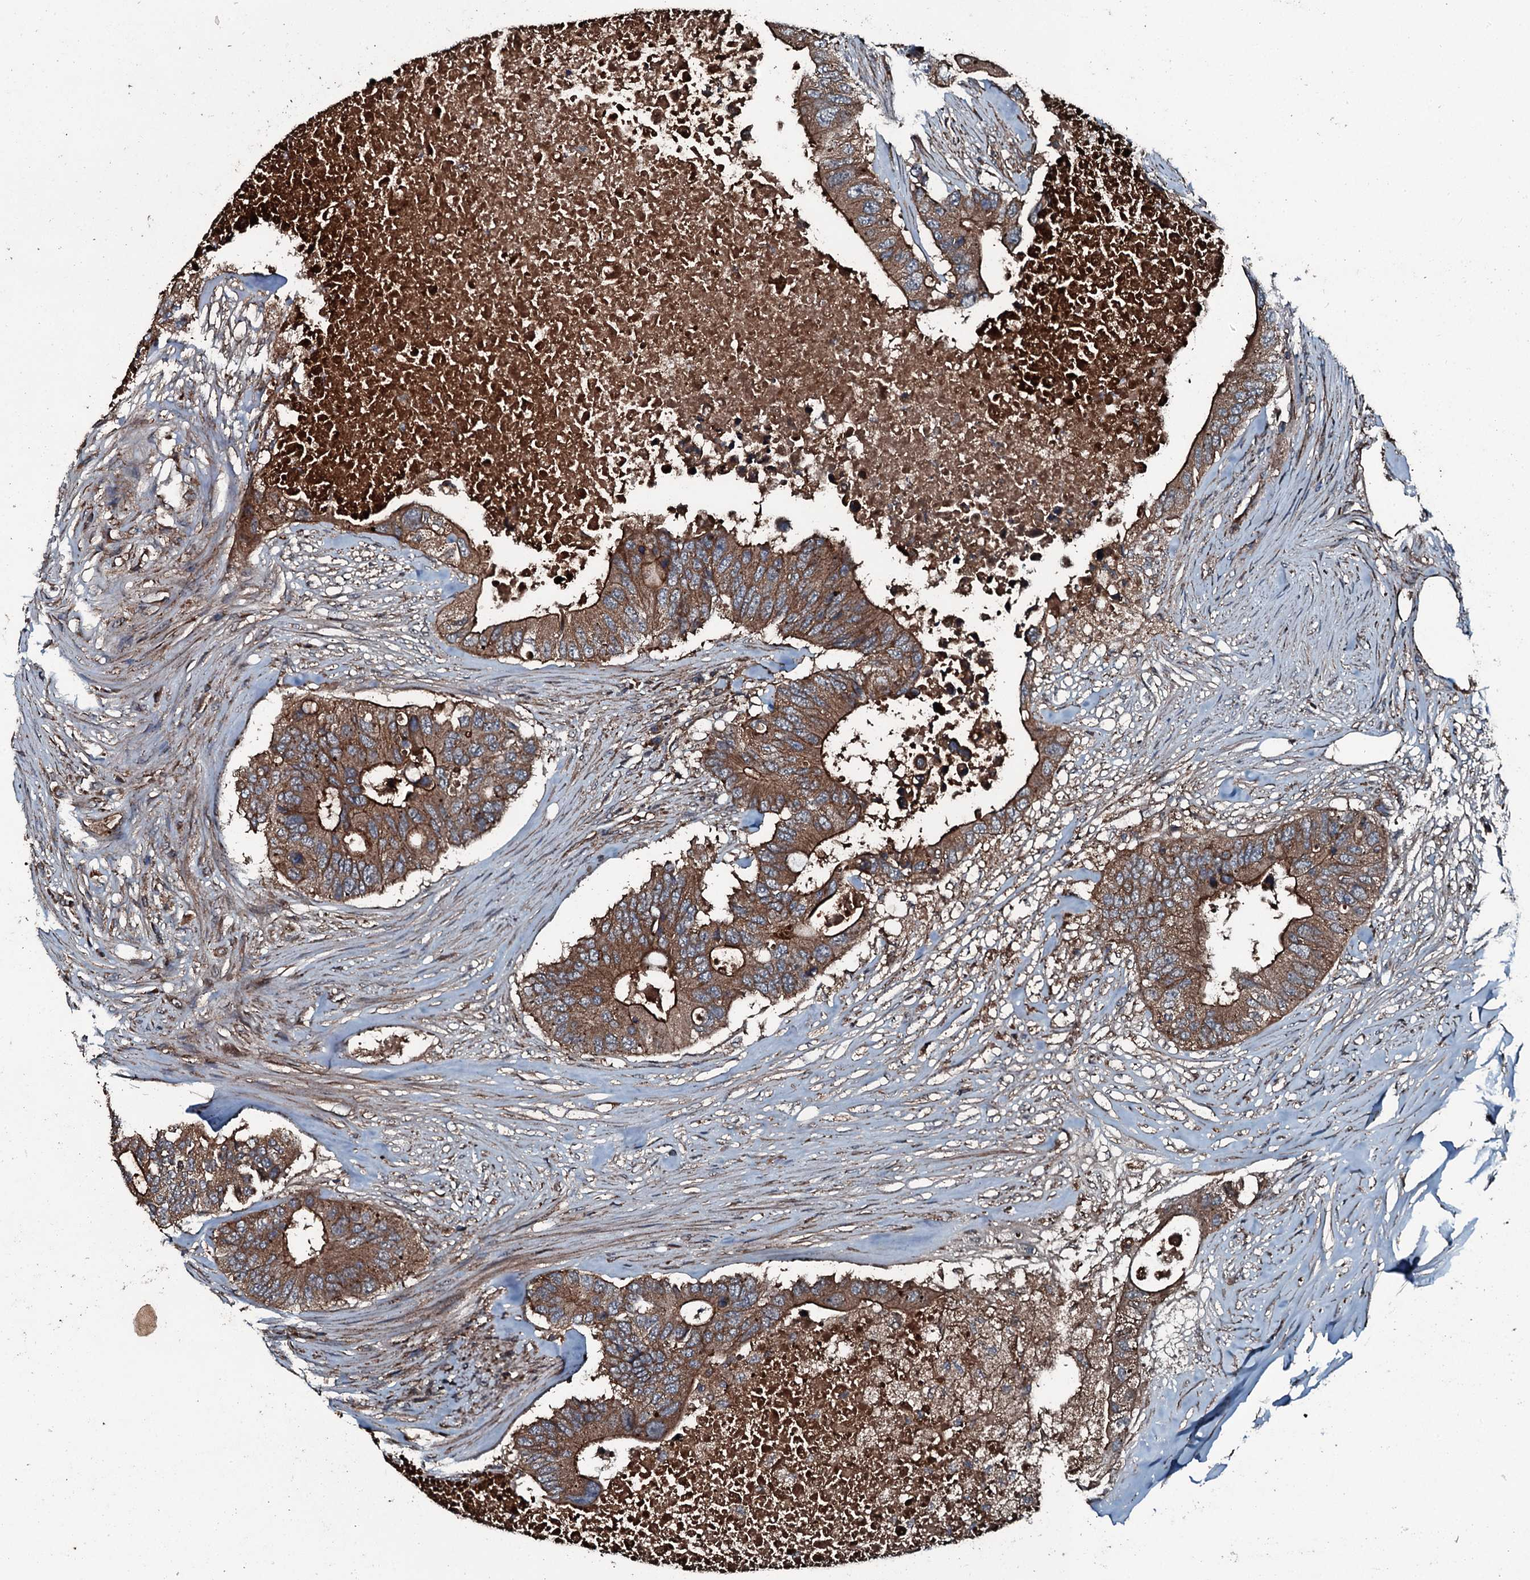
{"staining": {"intensity": "moderate", "quantity": ">75%", "location": "cytoplasmic/membranous"}, "tissue": "colorectal cancer", "cell_type": "Tumor cells", "image_type": "cancer", "snomed": [{"axis": "morphology", "description": "Adenocarcinoma, NOS"}, {"axis": "topography", "description": "Colon"}], "caption": "Colorectal cancer stained with immunohistochemistry reveals moderate cytoplasmic/membranous staining in approximately >75% of tumor cells.", "gene": "TRIM7", "patient": {"sex": "male", "age": 71}}